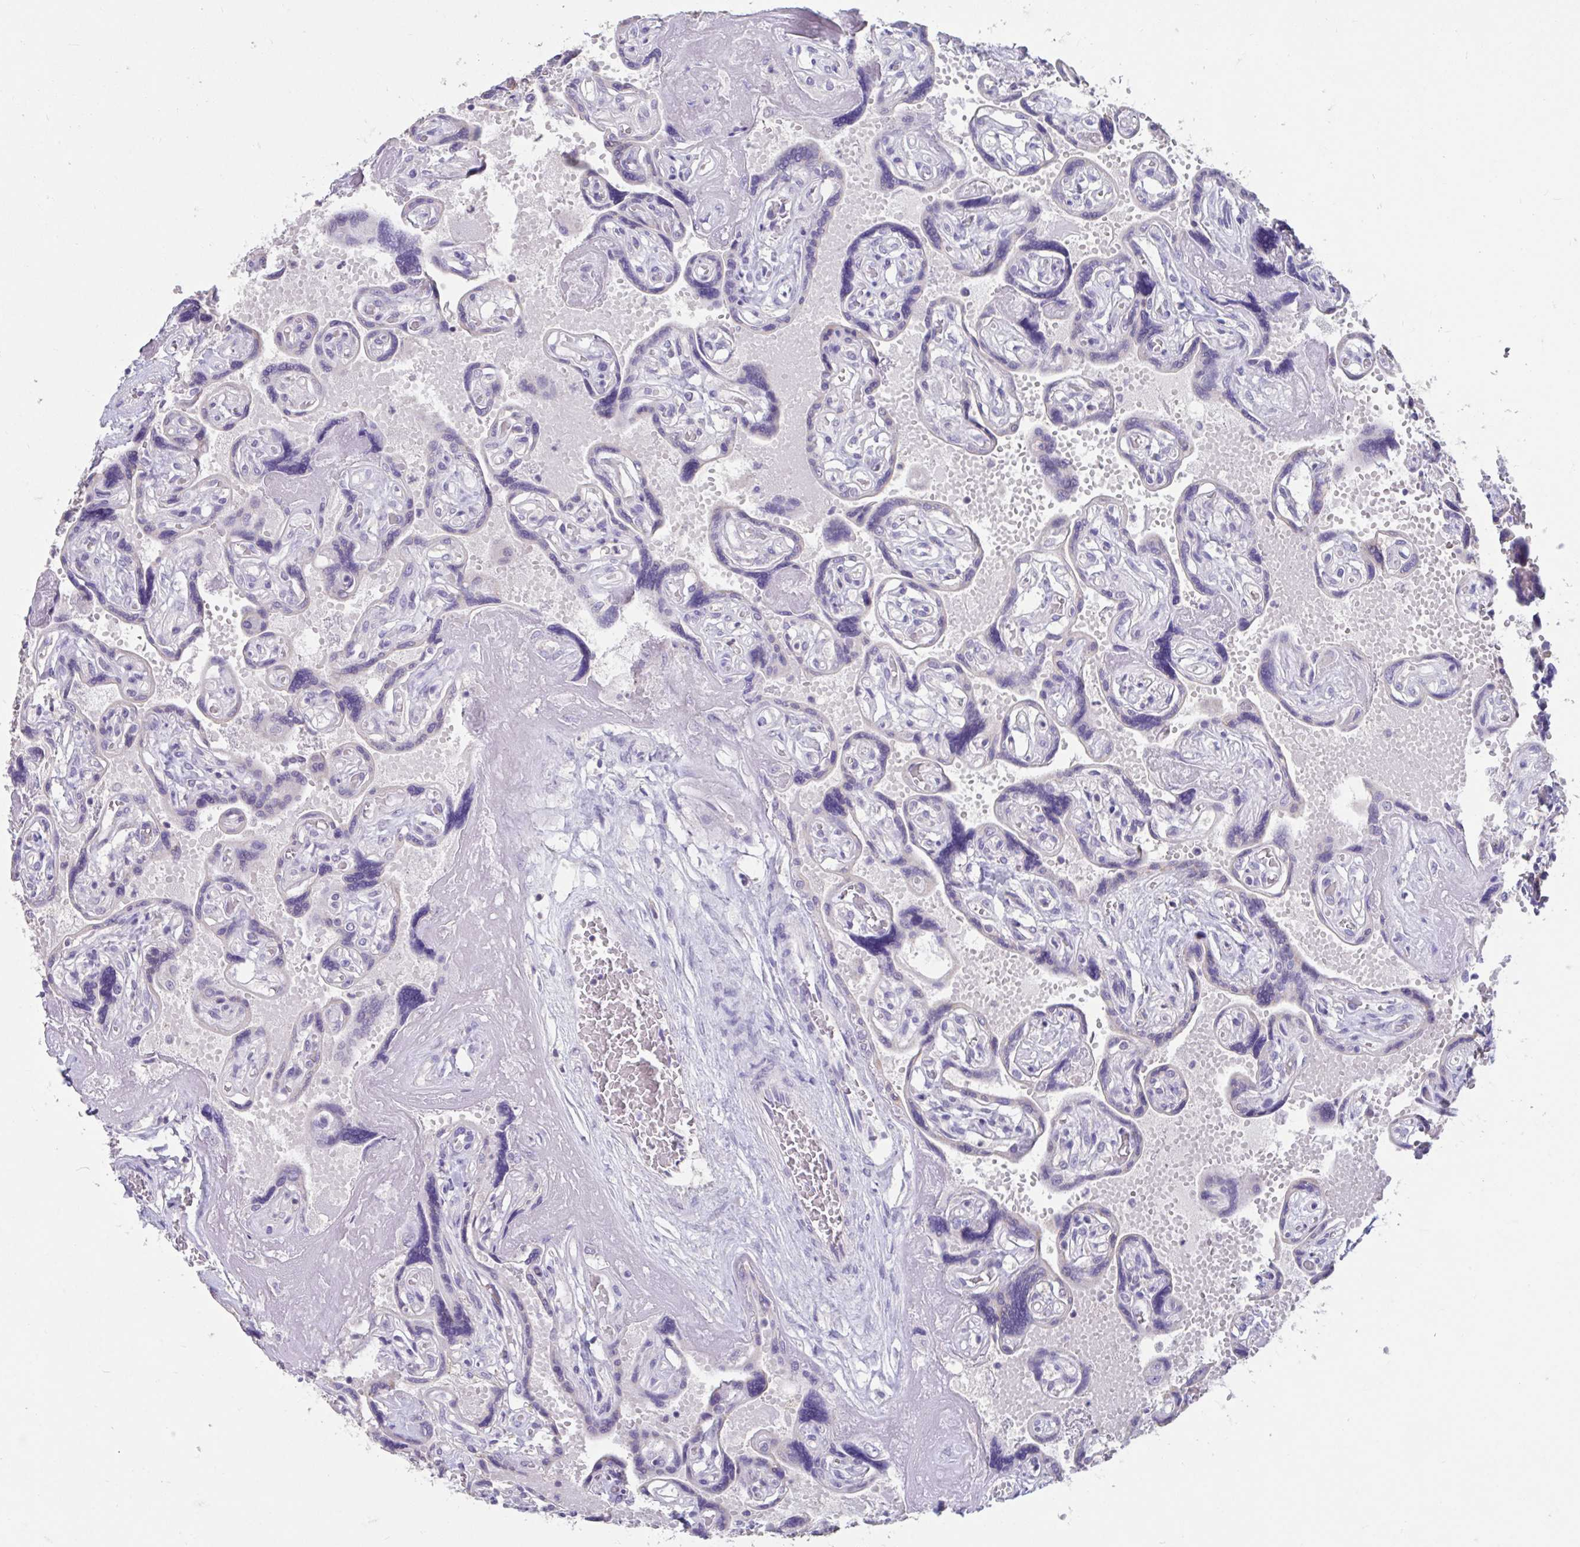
{"staining": {"intensity": "negative", "quantity": "none", "location": "none"}, "tissue": "placenta", "cell_type": "Trophoblastic cells", "image_type": "normal", "snomed": [{"axis": "morphology", "description": "Normal tissue, NOS"}, {"axis": "topography", "description": "Placenta"}], "caption": "A high-resolution image shows immunohistochemistry staining of unremarkable placenta, which exhibits no significant positivity in trophoblastic cells.", "gene": "GPR162", "patient": {"sex": "female", "age": 32}}